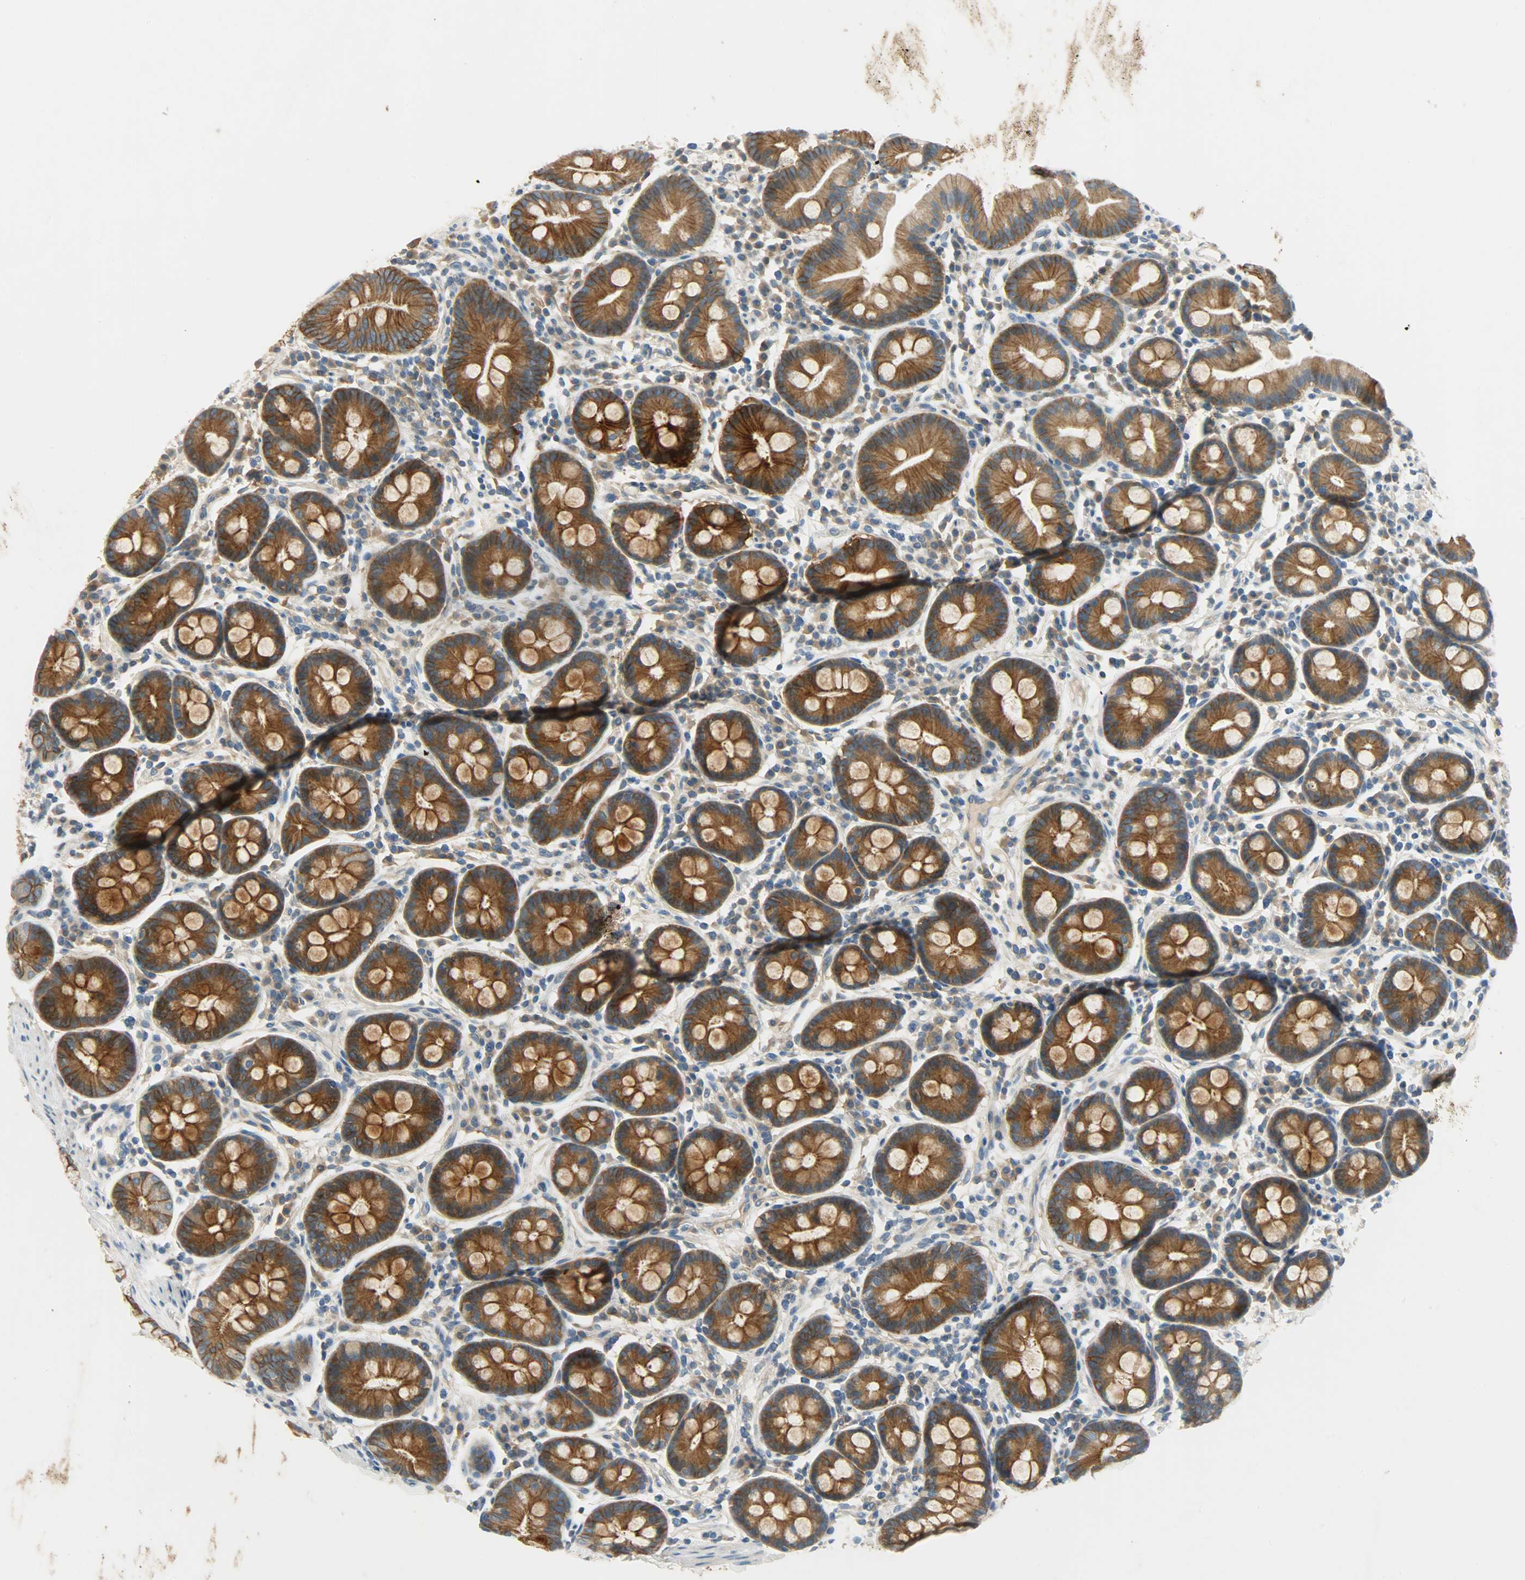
{"staining": {"intensity": "strong", "quantity": ">75%", "location": "cytoplasmic/membranous"}, "tissue": "duodenum", "cell_type": "Glandular cells", "image_type": "normal", "snomed": [{"axis": "morphology", "description": "Normal tissue, NOS"}, {"axis": "topography", "description": "Duodenum"}], "caption": "The histopathology image demonstrates staining of unremarkable duodenum, revealing strong cytoplasmic/membranous protein positivity (brown color) within glandular cells. Nuclei are stained in blue.", "gene": "DSG2", "patient": {"sex": "male", "age": 50}}